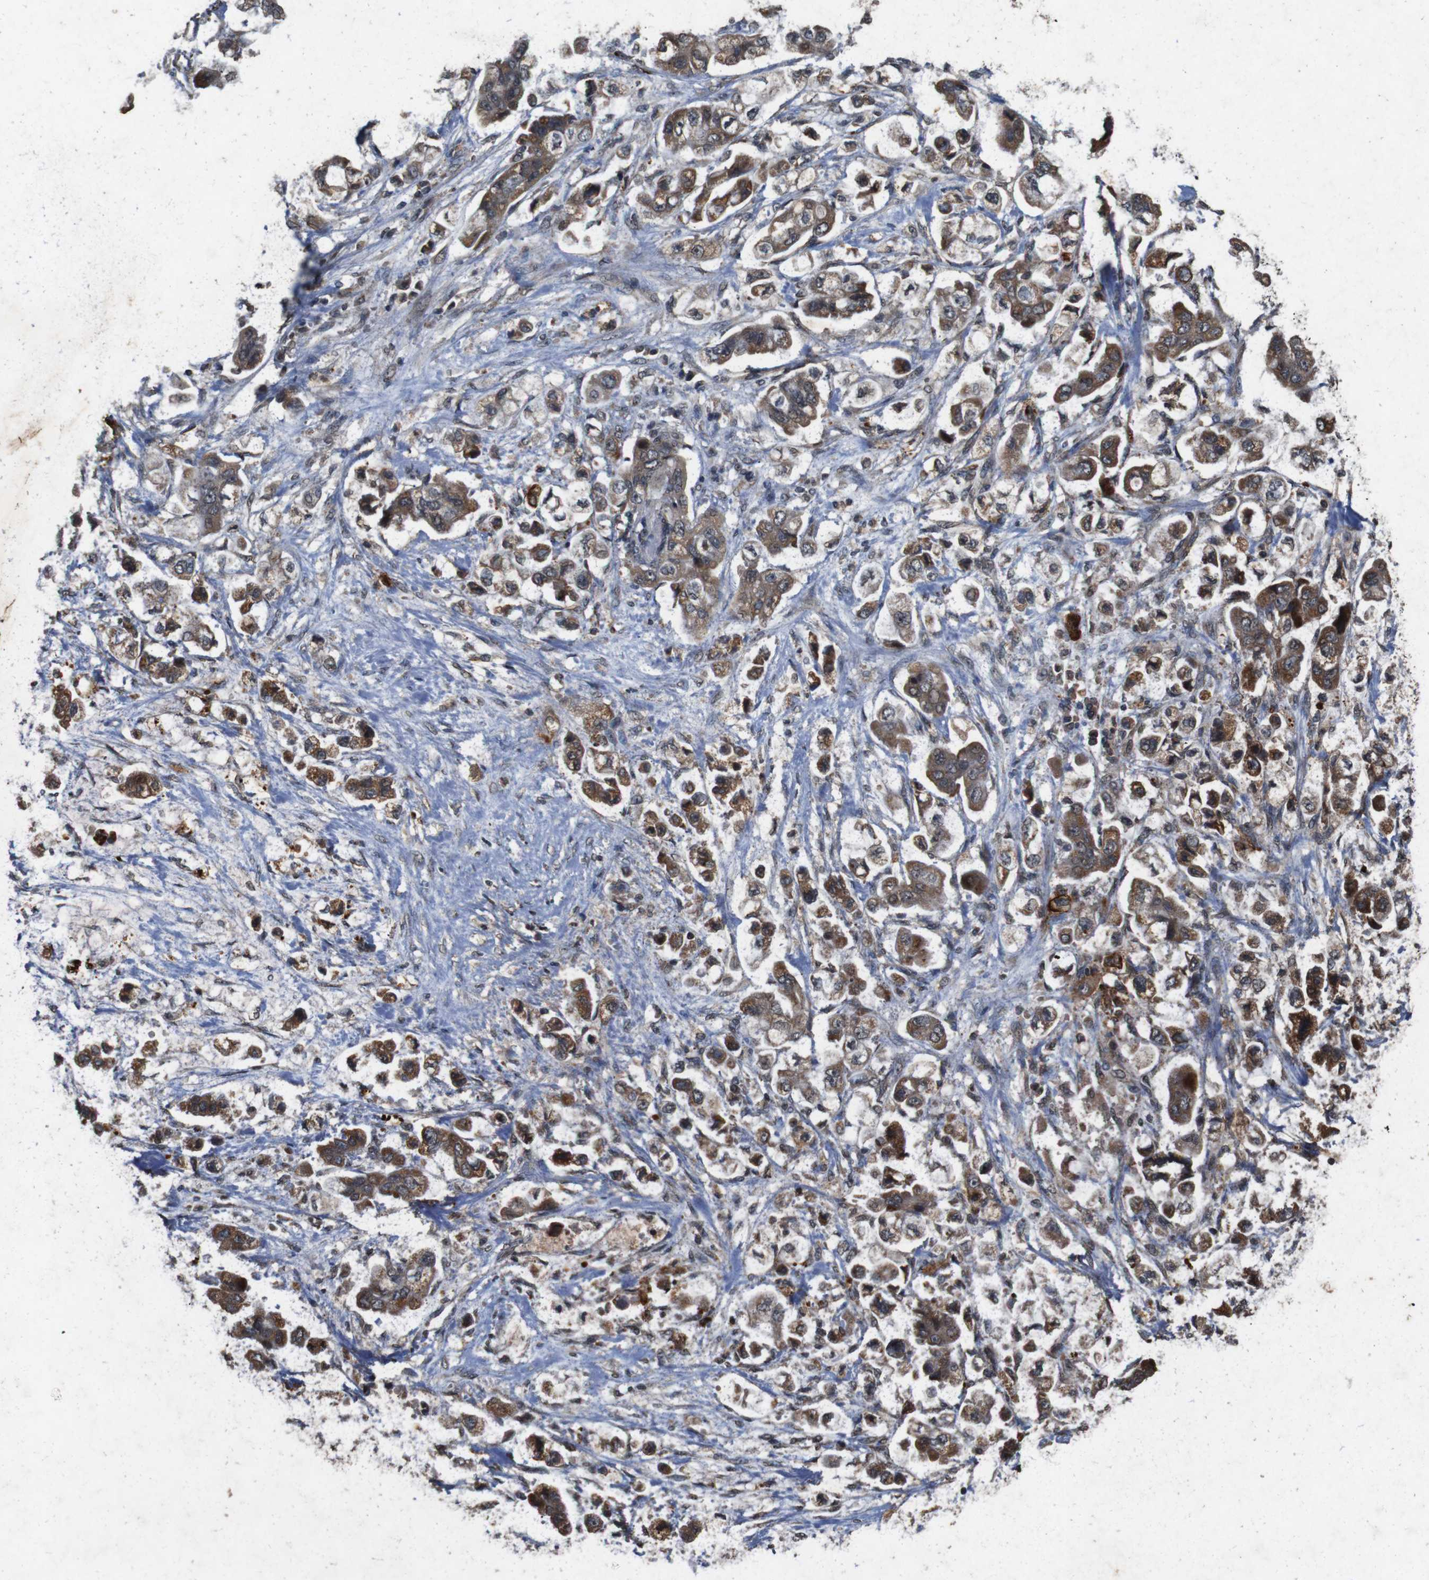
{"staining": {"intensity": "strong", "quantity": ">75%", "location": "cytoplasmic/membranous"}, "tissue": "stomach cancer", "cell_type": "Tumor cells", "image_type": "cancer", "snomed": [{"axis": "morphology", "description": "Adenocarcinoma, NOS"}, {"axis": "topography", "description": "Stomach"}], "caption": "This is a micrograph of IHC staining of stomach adenocarcinoma, which shows strong positivity in the cytoplasmic/membranous of tumor cells.", "gene": "SORL1", "patient": {"sex": "male", "age": 62}}